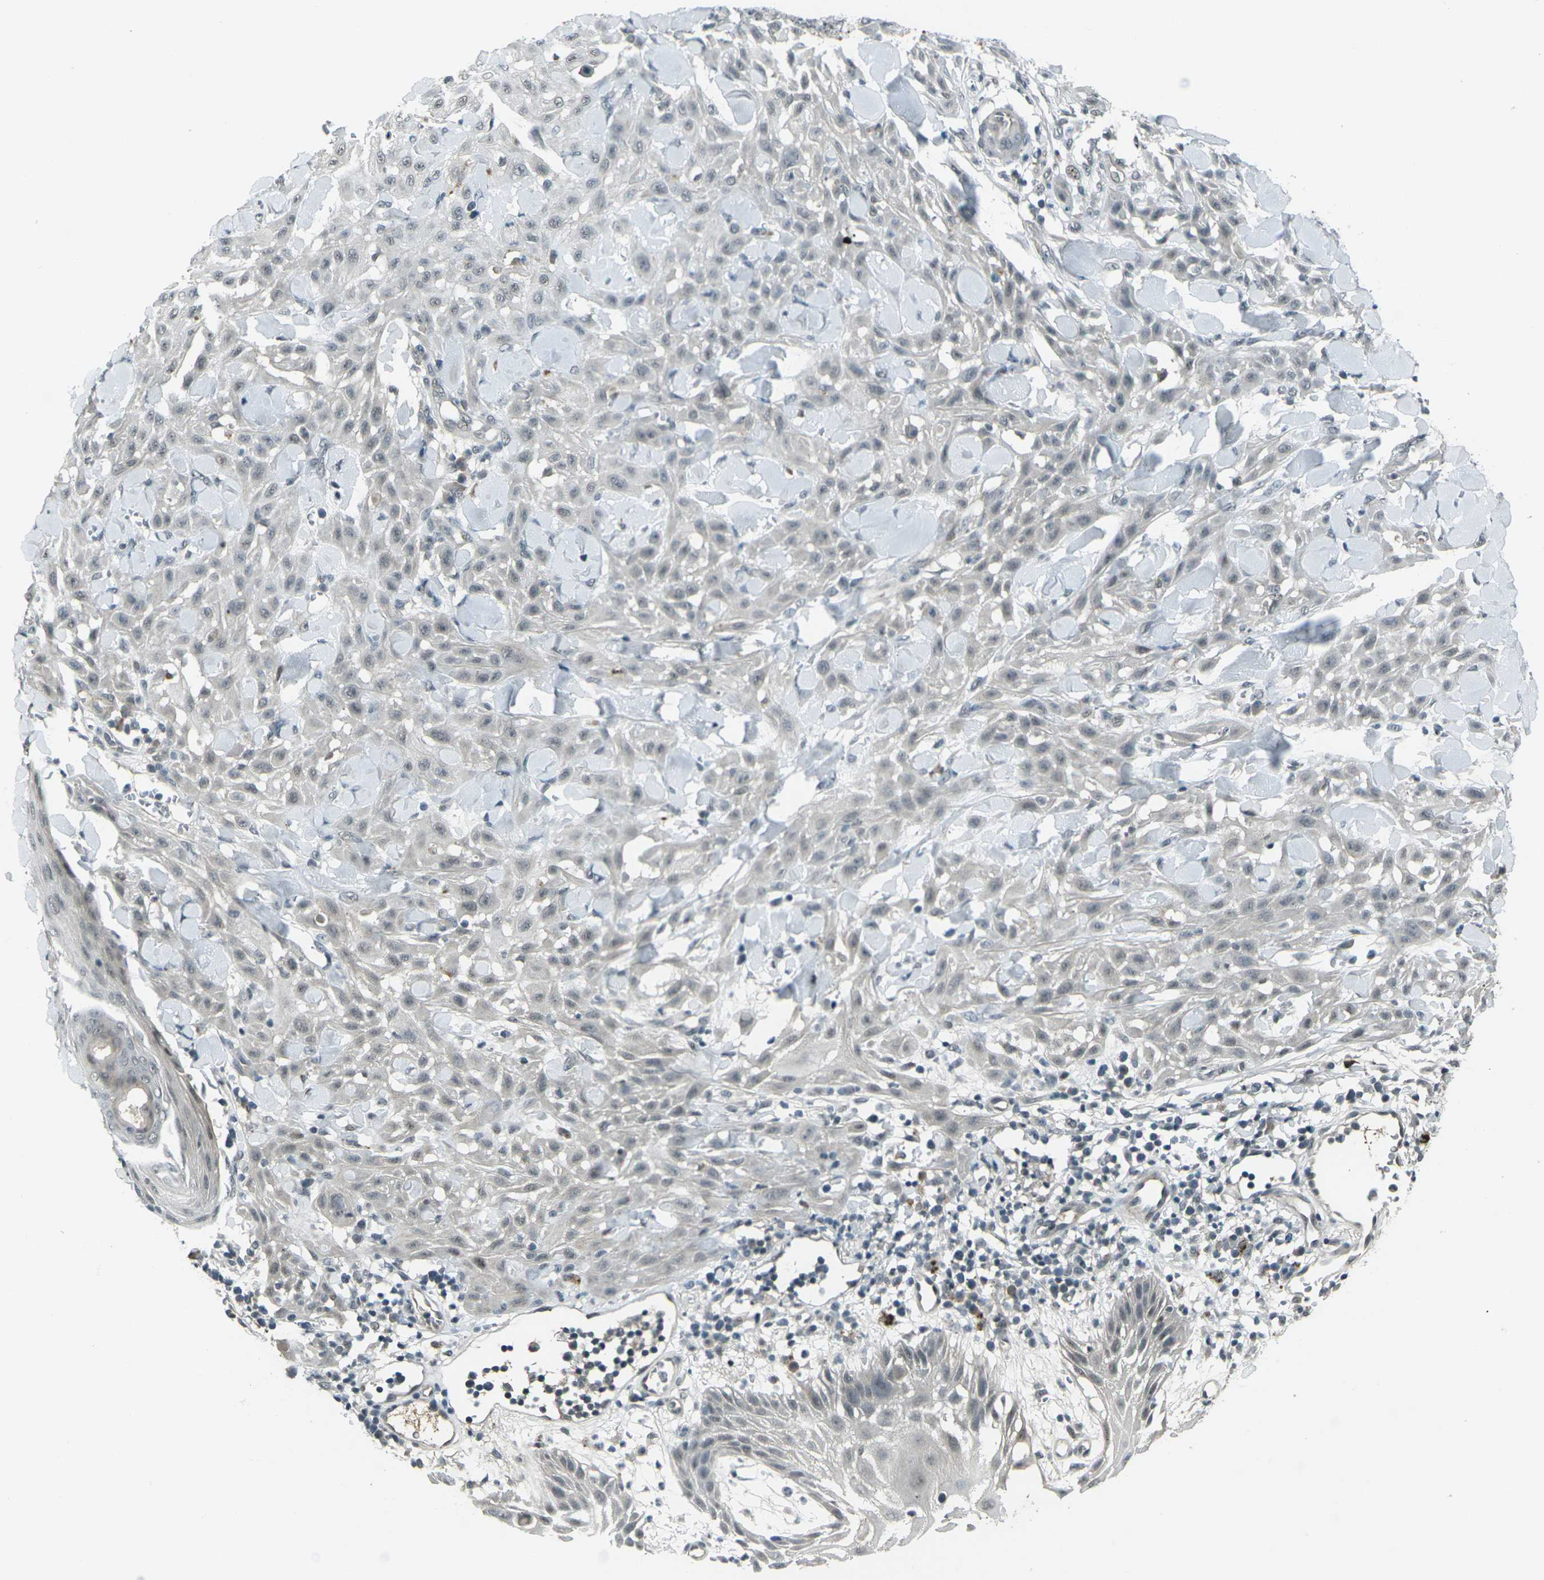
{"staining": {"intensity": "negative", "quantity": "none", "location": "none"}, "tissue": "skin cancer", "cell_type": "Tumor cells", "image_type": "cancer", "snomed": [{"axis": "morphology", "description": "Squamous cell carcinoma, NOS"}, {"axis": "topography", "description": "Skin"}], "caption": "Skin cancer was stained to show a protein in brown. There is no significant positivity in tumor cells.", "gene": "GPR19", "patient": {"sex": "male", "age": 24}}